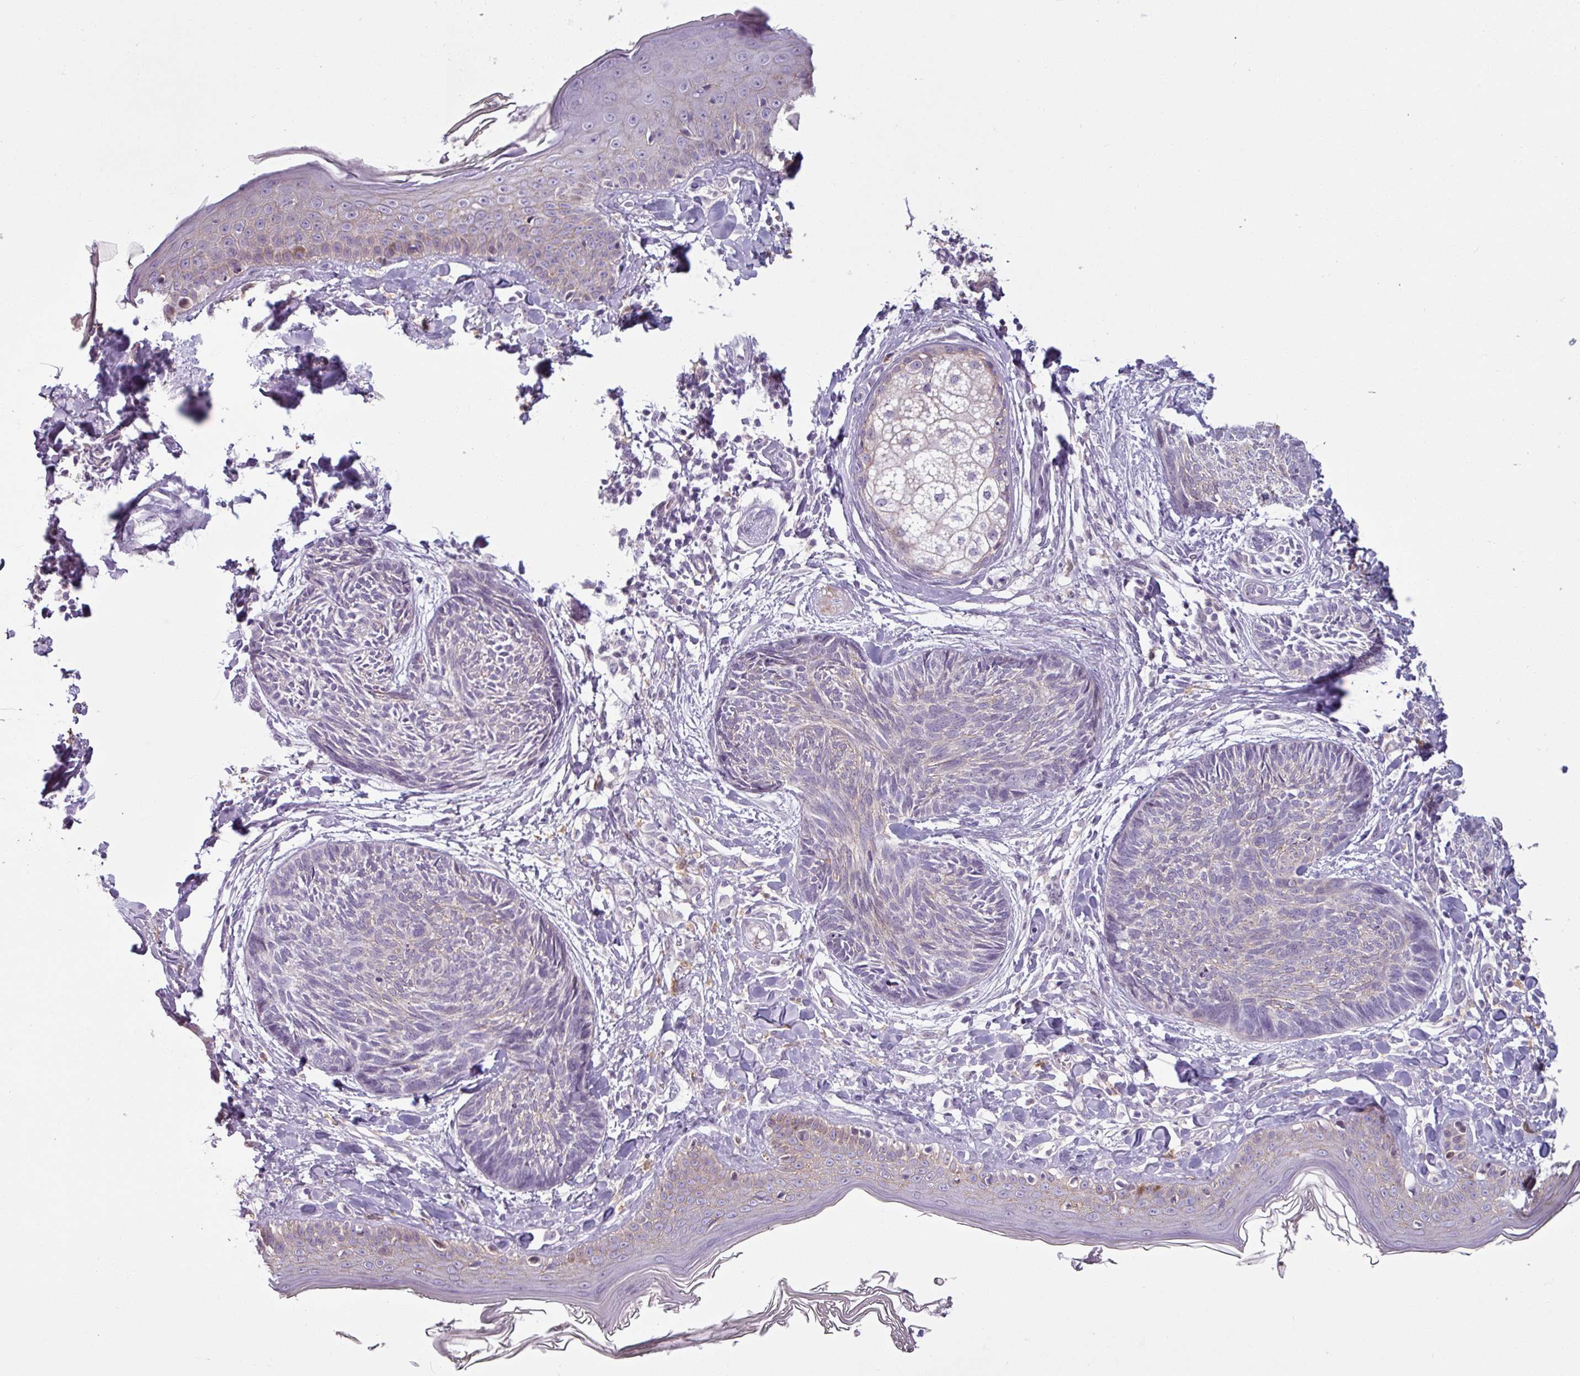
{"staining": {"intensity": "negative", "quantity": "none", "location": "none"}, "tissue": "skin cancer", "cell_type": "Tumor cells", "image_type": "cancer", "snomed": [{"axis": "morphology", "description": "Basal cell carcinoma"}, {"axis": "topography", "description": "Skin"}], "caption": "IHC of basal cell carcinoma (skin) shows no positivity in tumor cells.", "gene": "PNMA6A", "patient": {"sex": "male", "age": 73}}